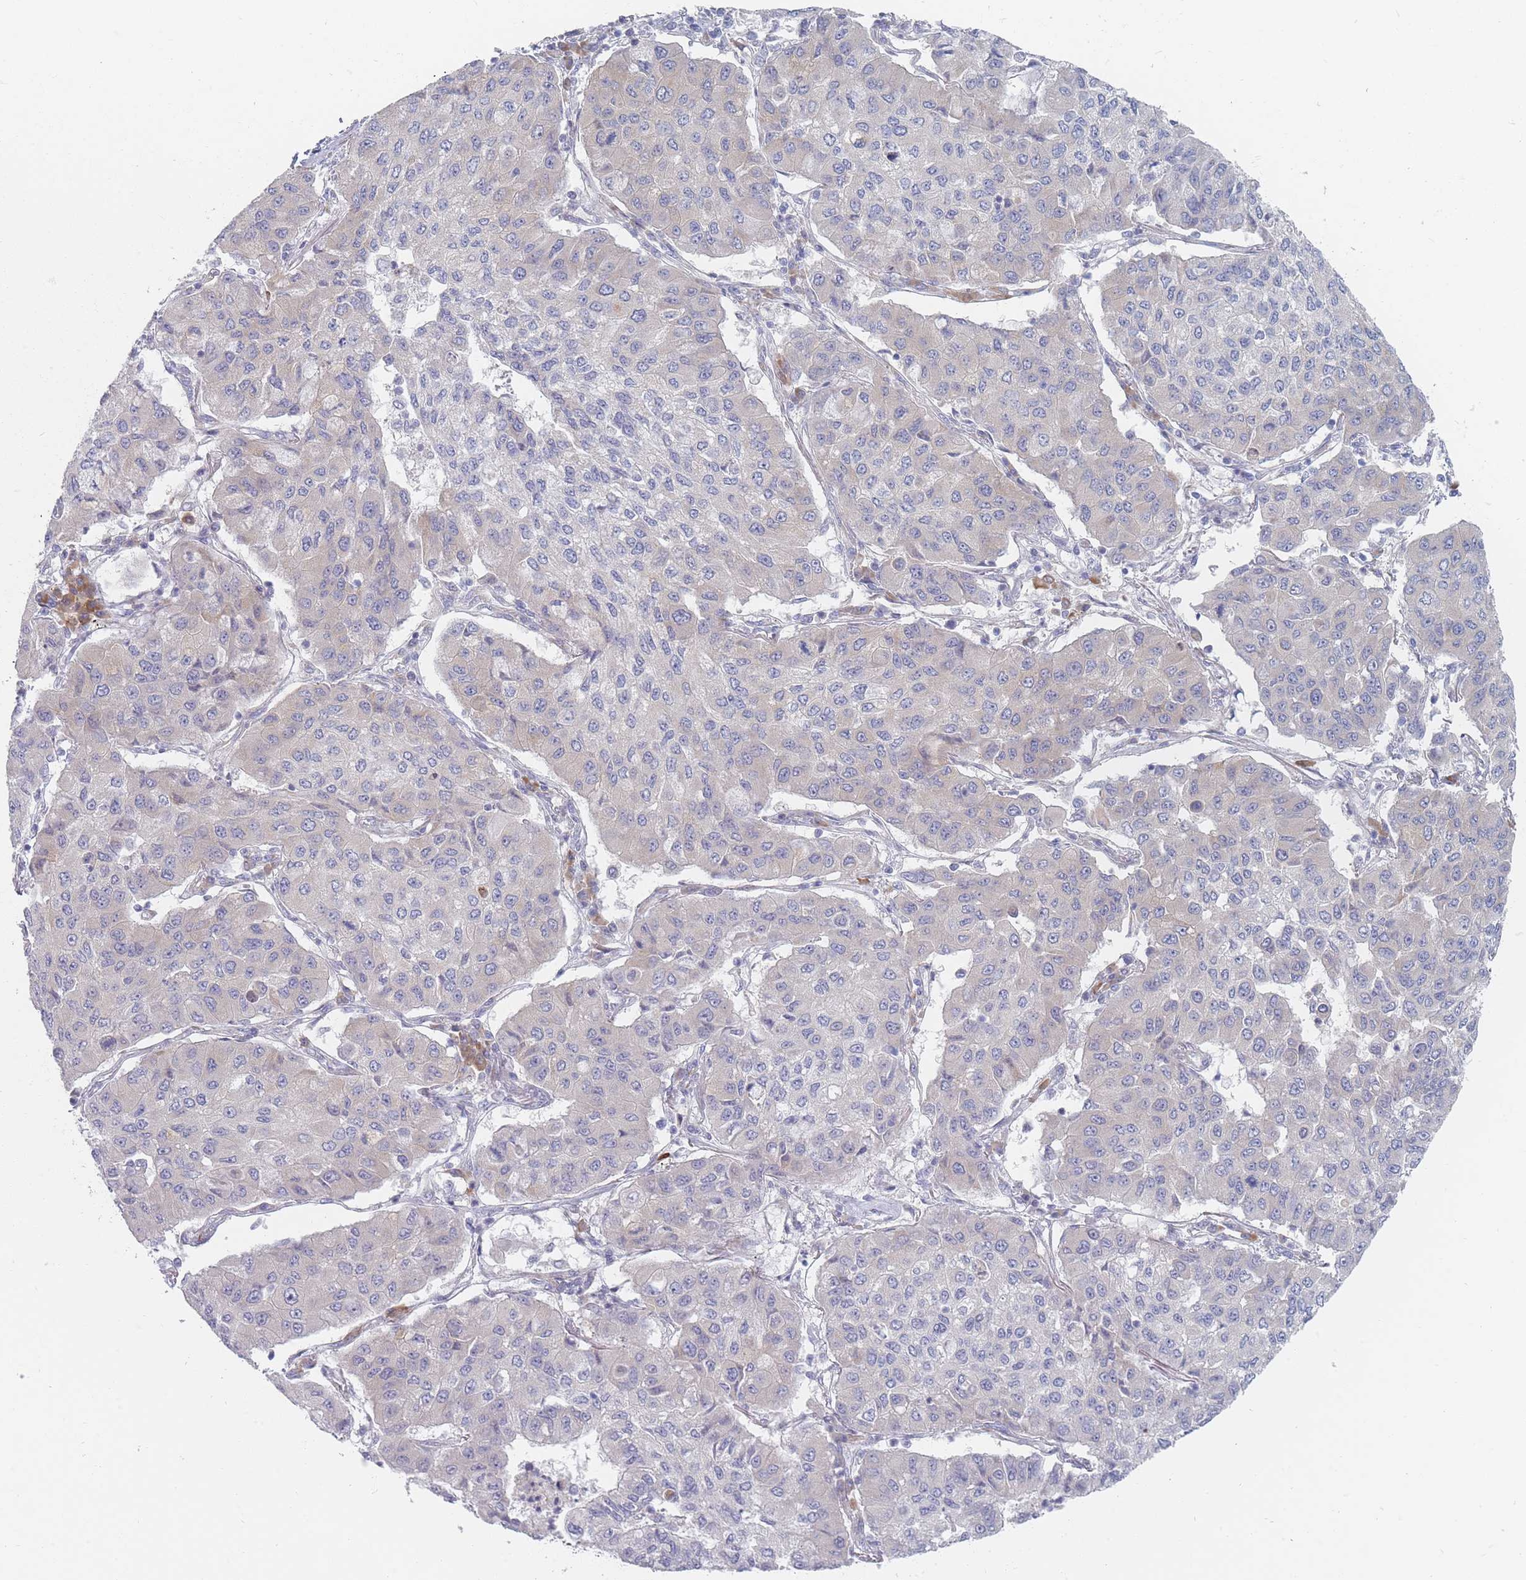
{"staining": {"intensity": "negative", "quantity": "none", "location": "none"}, "tissue": "lung cancer", "cell_type": "Tumor cells", "image_type": "cancer", "snomed": [{"axis": "morphology", "description": "Squamous cell carcinoma, NOS"}, {"axis": "topography", "description": "Lung"}], "caption": "The micrograph reveals no staining of tumor cells in lung squamous cell carcinoma. (DAB (3,3'-diaminobenzidine) IHC, high magnification).", "gene": "SPATS1", "patient": {"sex": "male", "age": 74}}